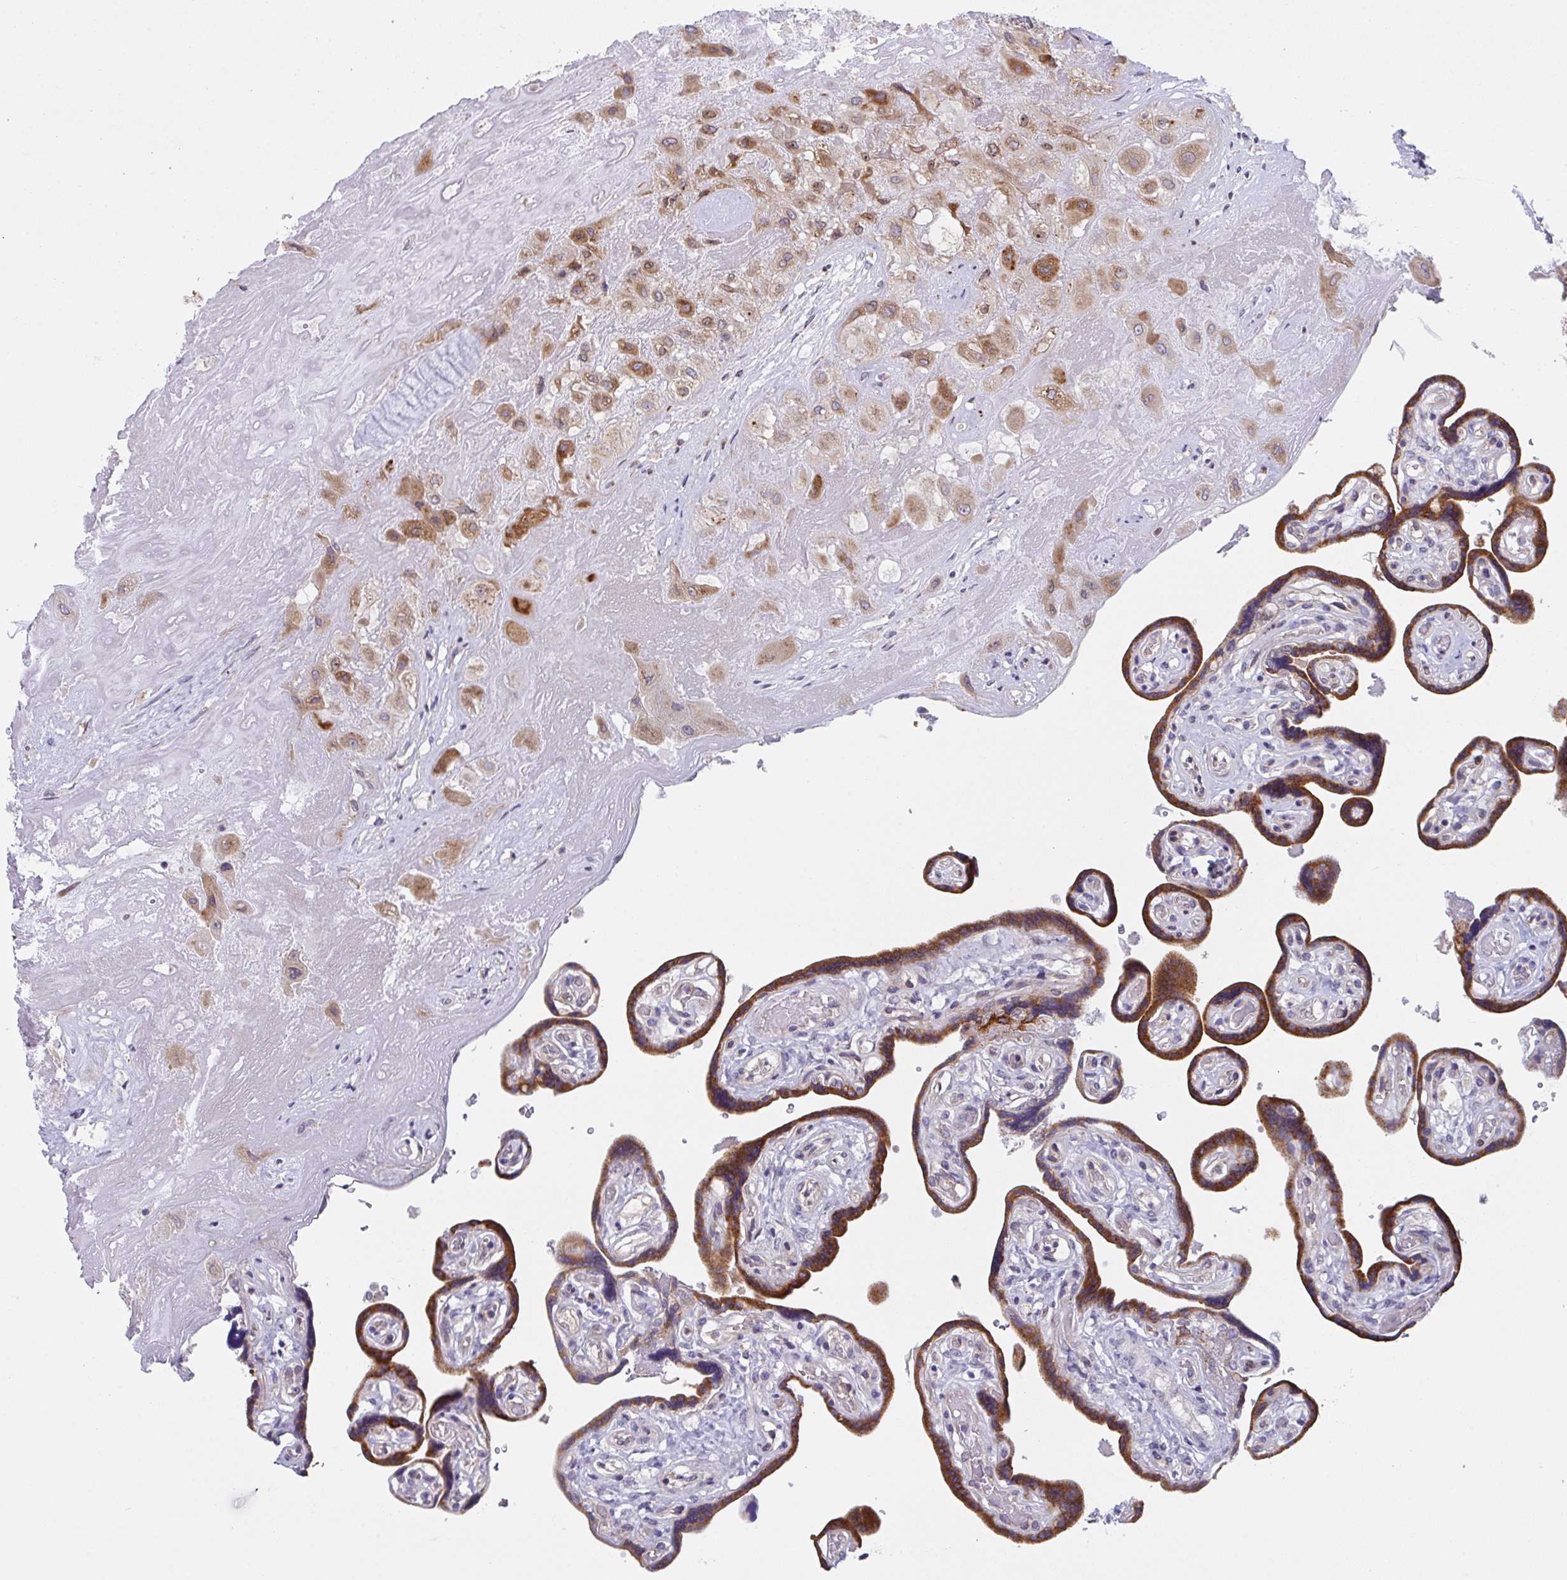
{"staining": {"intensity": "moderate", "quantity": ">75%", "location": "cytoplasmic/membranous"}, "tissue": "placenta", "cell_type": "Decidual cells", "image_type": "normal", "snomed": [{"axis": "morphology", "description": "Normal tissue, NOS"}, {"axis": "topography", "description": "Placenta"}], "caption": "A high-resolution micrograph shows immunohistochemistry staining of benign placenta, which reveals moderate cytoplasmic/membranous staining in approximately >75% of decidual cells. (Brightfield microscopy of DAB IHC at high magnification).", "gene": "RBM18", "patient": {"sex": "female", "age": 32}}